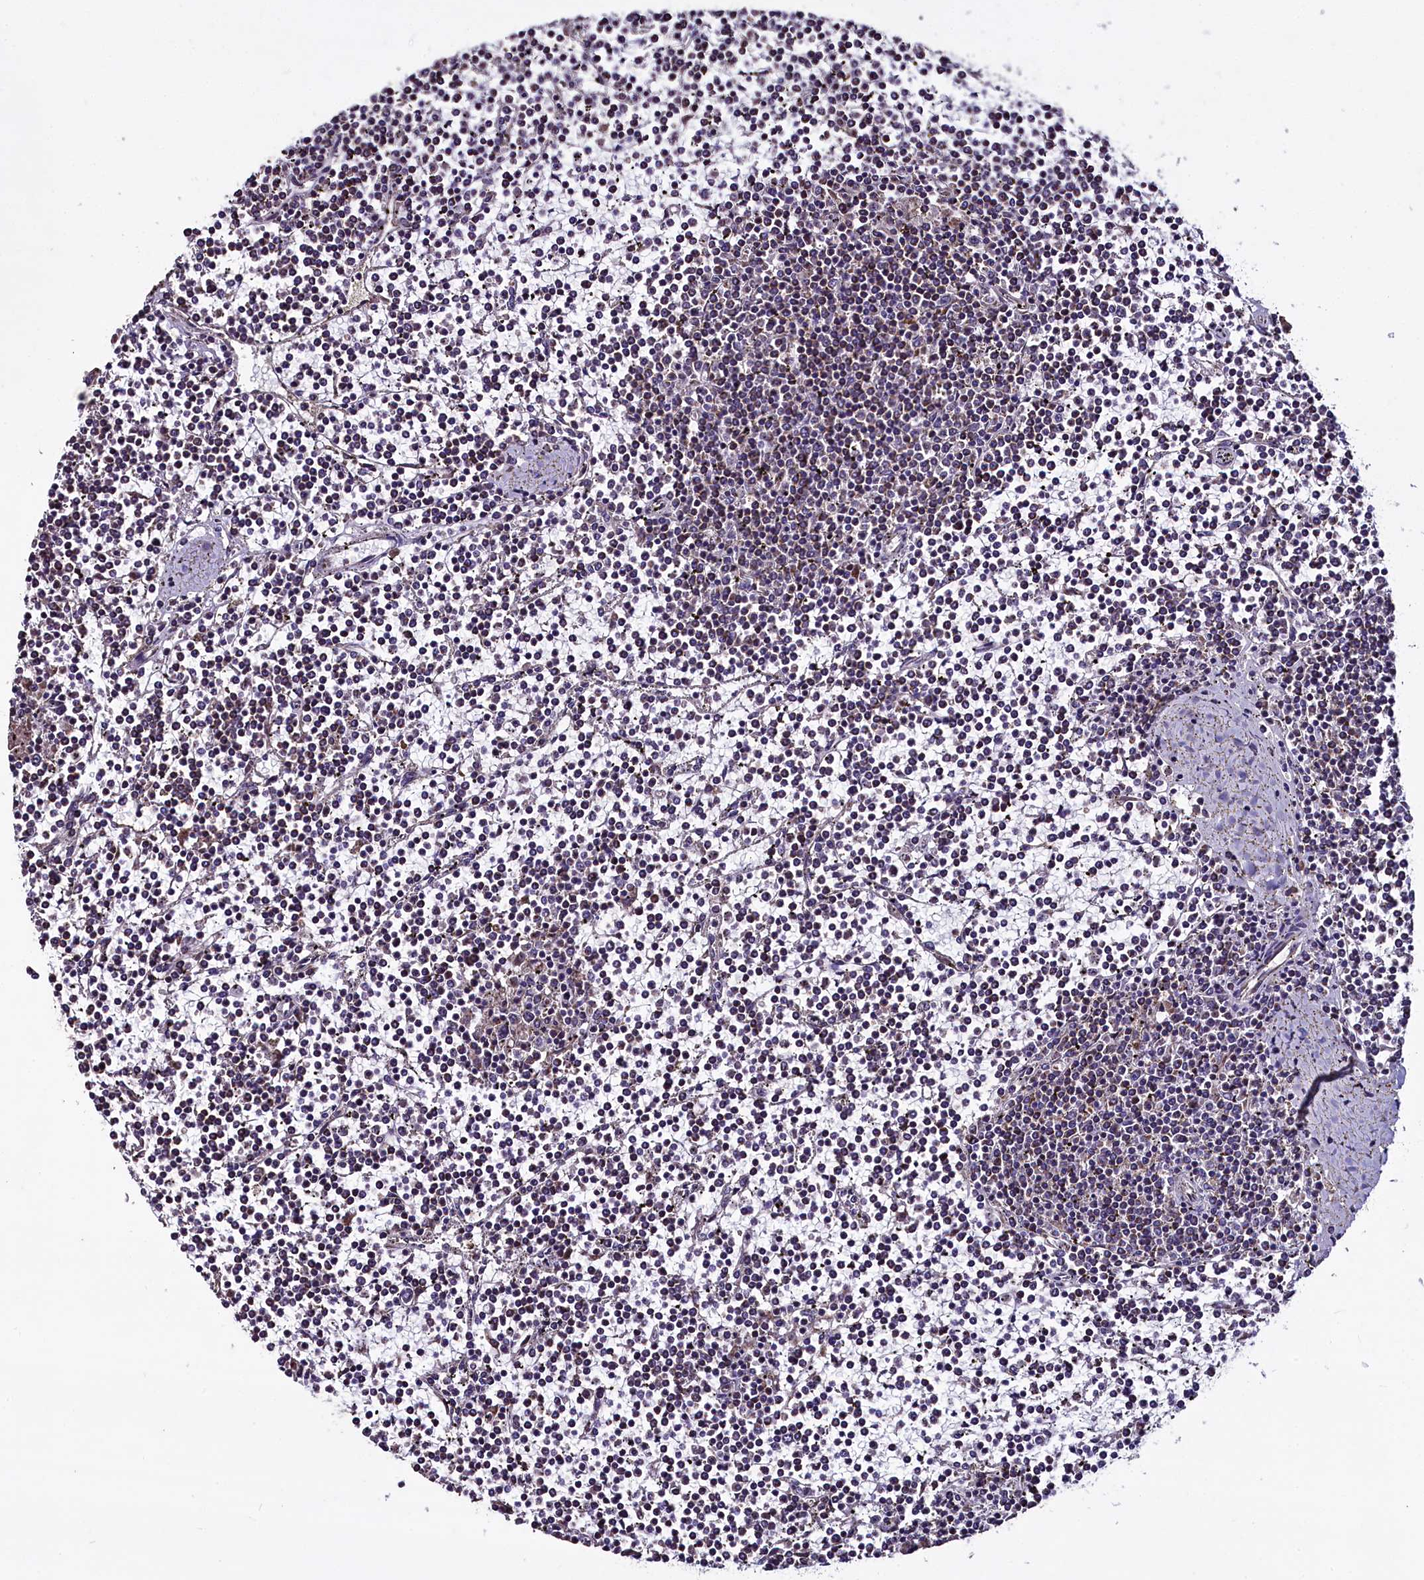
{"staining": {"intensity": "negative", "quantity": "none", "location": "none"}, "tissue": "lymphoma", "cell_type": "Tumor cells", "image_type": "cancer", "snomed": [{"axis": "morphology", "description": "Malignant lymphoma, non-Hodgkin's type, Low grade"}, {"axis": "topography", "description": "Spleen"}], "caption": "High power microscopy photomicrograph of an immunohistochemistry histopathology image of low-grade malignant lymphoma, non-Hodgkin's type, revealing no significant staining in tumor cells.", "gene": "COQ9", "patient": {"sex": "female", "age": 19}}